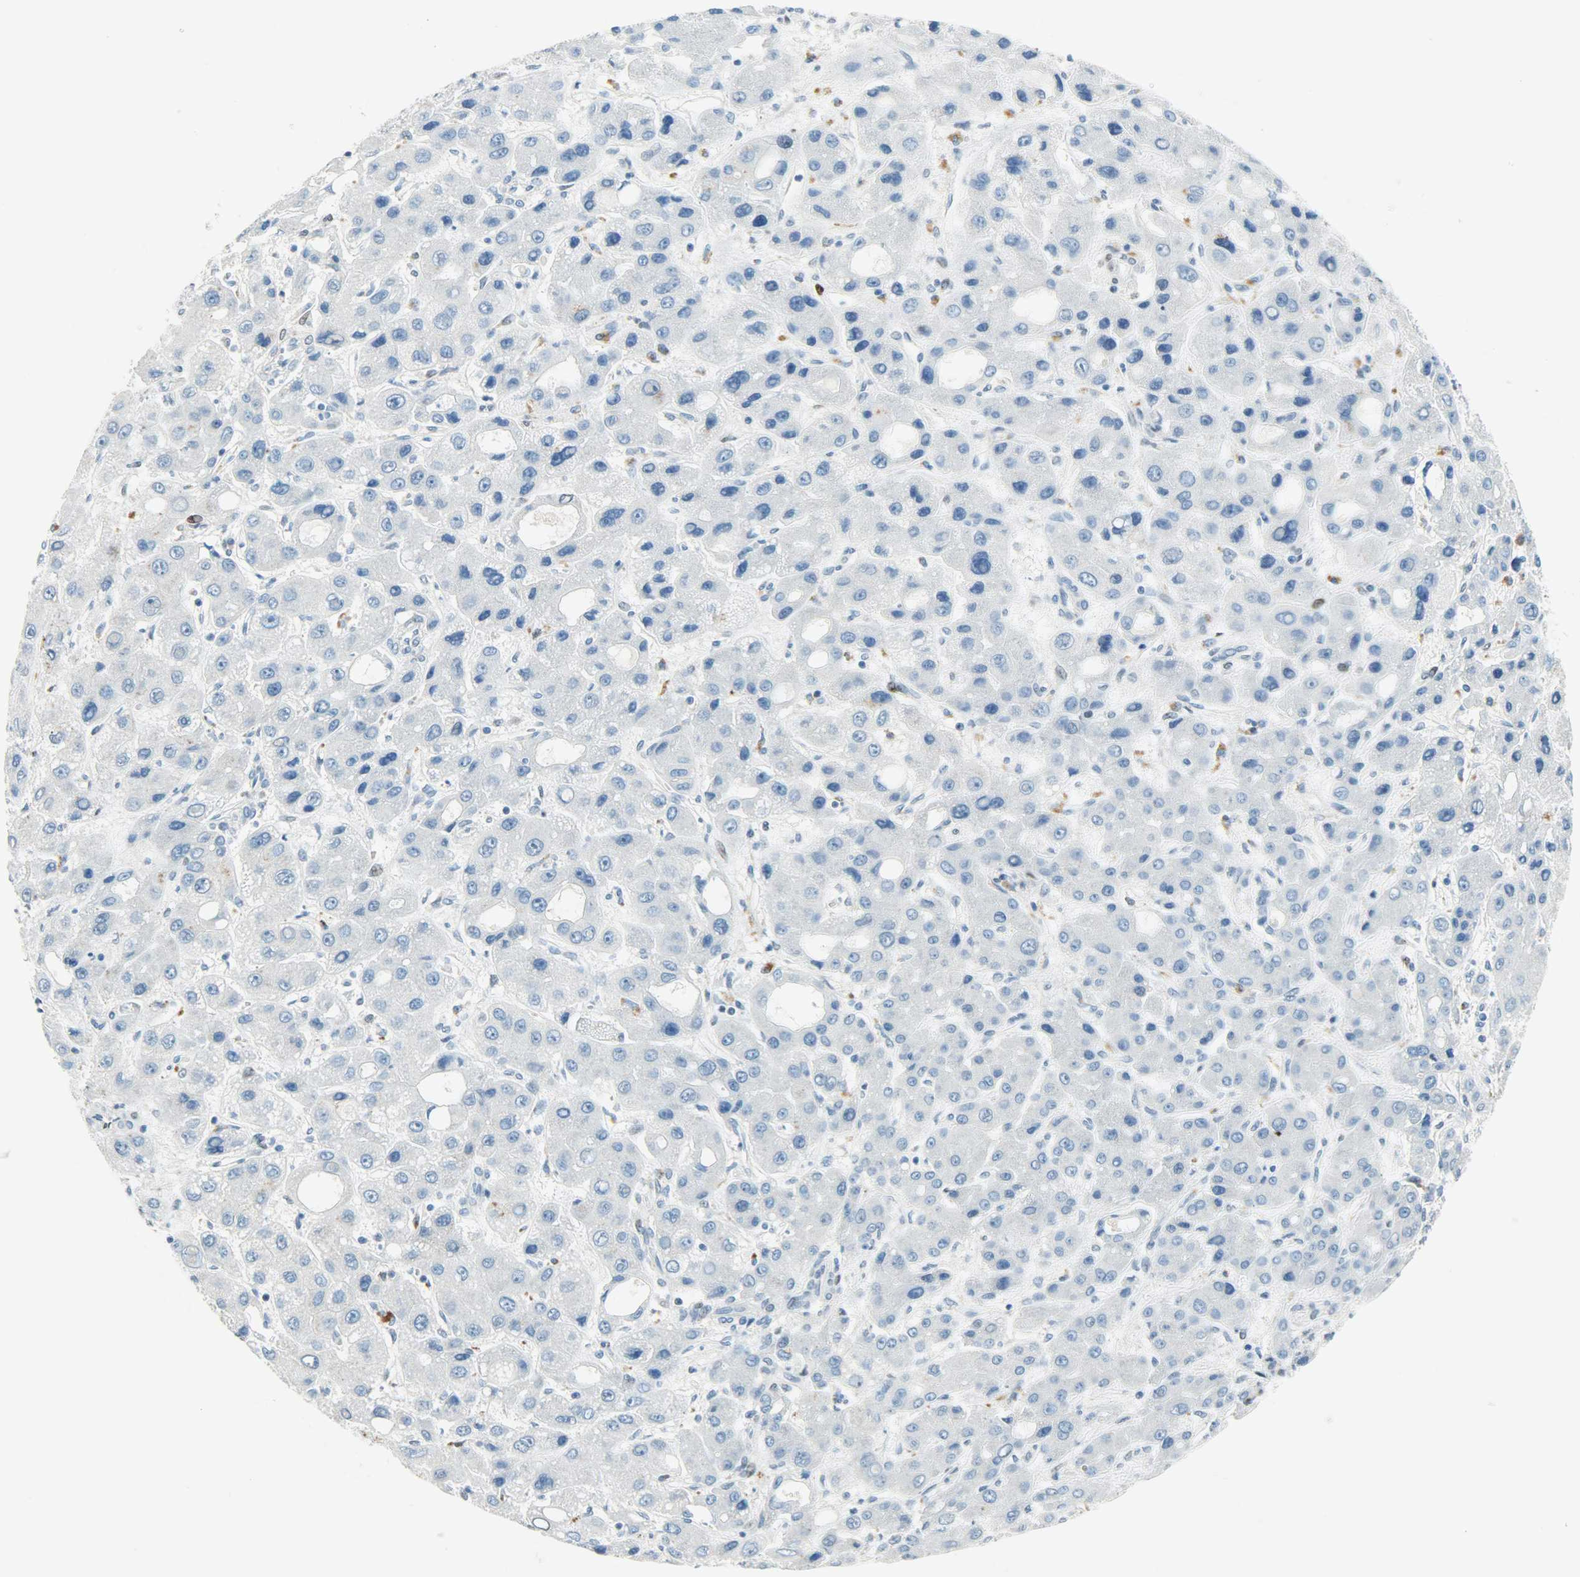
{"staining": {"intensity": "negative", "quantity": "none", "location": "none"}, "tissue": "liver cancer", "cell_type": "Tumor cells", "image_type": "cancer", "snomed": [{"axis": "morphology", "description": "Carcinoma, Hepatocellular, NOS"}, {"axis": "topography", "description": "Liver"}], "caption": "Histopathology image shows no protein staining in tumor cells of liver cancer (hepatocellular carcinoma) tissue.", "gene": "JUNB", "patient": {"sex": "male", "age": 55}}